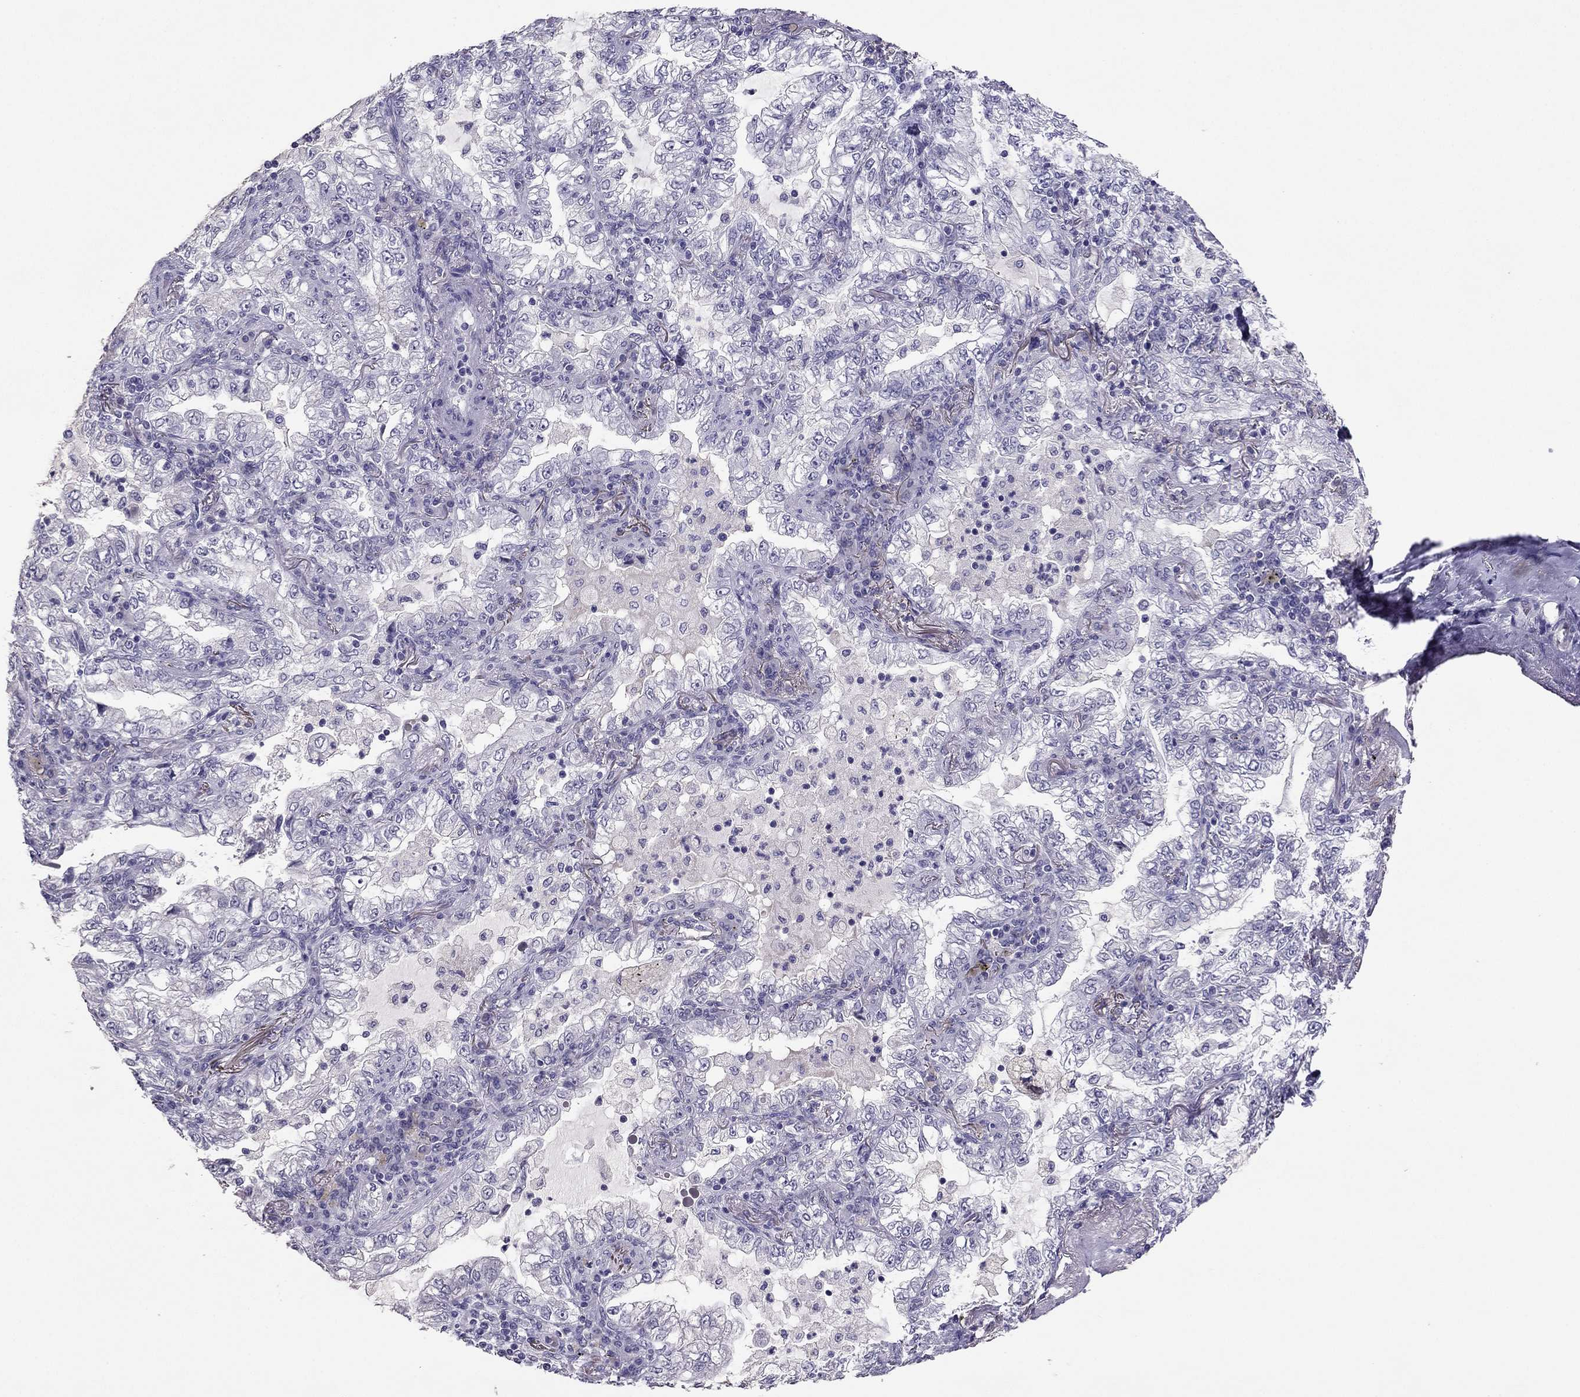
{"staining": {"intensity": "negative", "quantity": "none", "location": "none"}, "tissue": "lung cancer", "cell_type": "Tumor cells", "image_type": "cancer", "snomed": [{"axis": "morphology", "description": "Adenocarcinoma, NOS"}, {"axis": "topography", "description": "Lung"}], "caption": "A histopathology image of human lung cancer (adenocarcinoma) is negative for staining in tumor cells.", "gene": "RHO", "patient": {"sex": "female", "age": 73}}